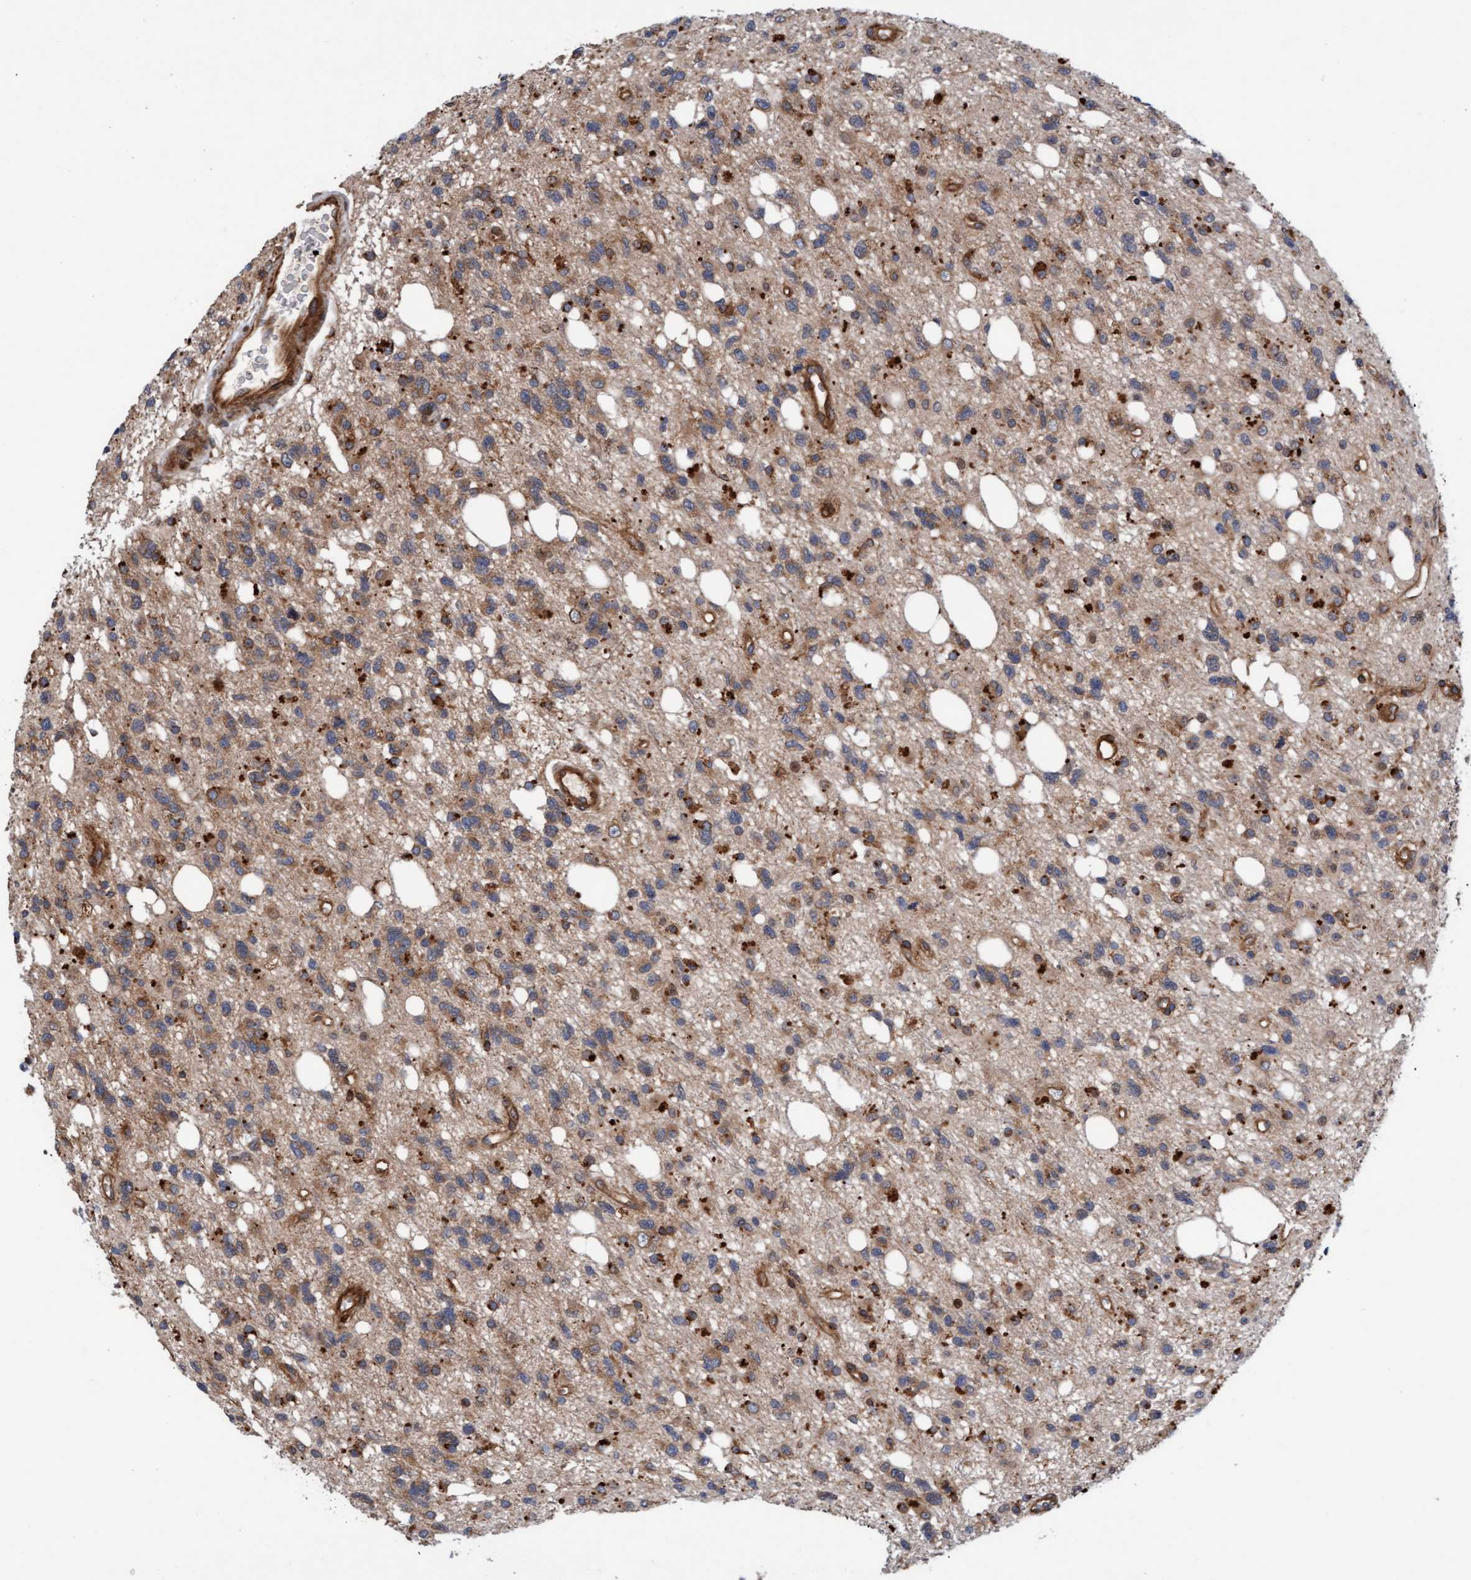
{"staining": {"intensity": "weak", "quantity": ">75%", "location": "cytoplasmic/membranous"}, "tissue": "glioma", "cell_type": "Tumor cells", "image_type": "cancer", "snomed": [{"axis": "morphology", "description": "Glioma, malignant, High grade"}, {"axis": "topography", "description": "Brain"}], "caption": "Tumor cells reveal weak cytoplasmic/membranous positivity in approximately >75% of cells in glioma. (Brightfield microscopy of DAB IHC at high magnification).", "gene": "KIAA0753", "patient": {"sex": "female", "age": 62}}